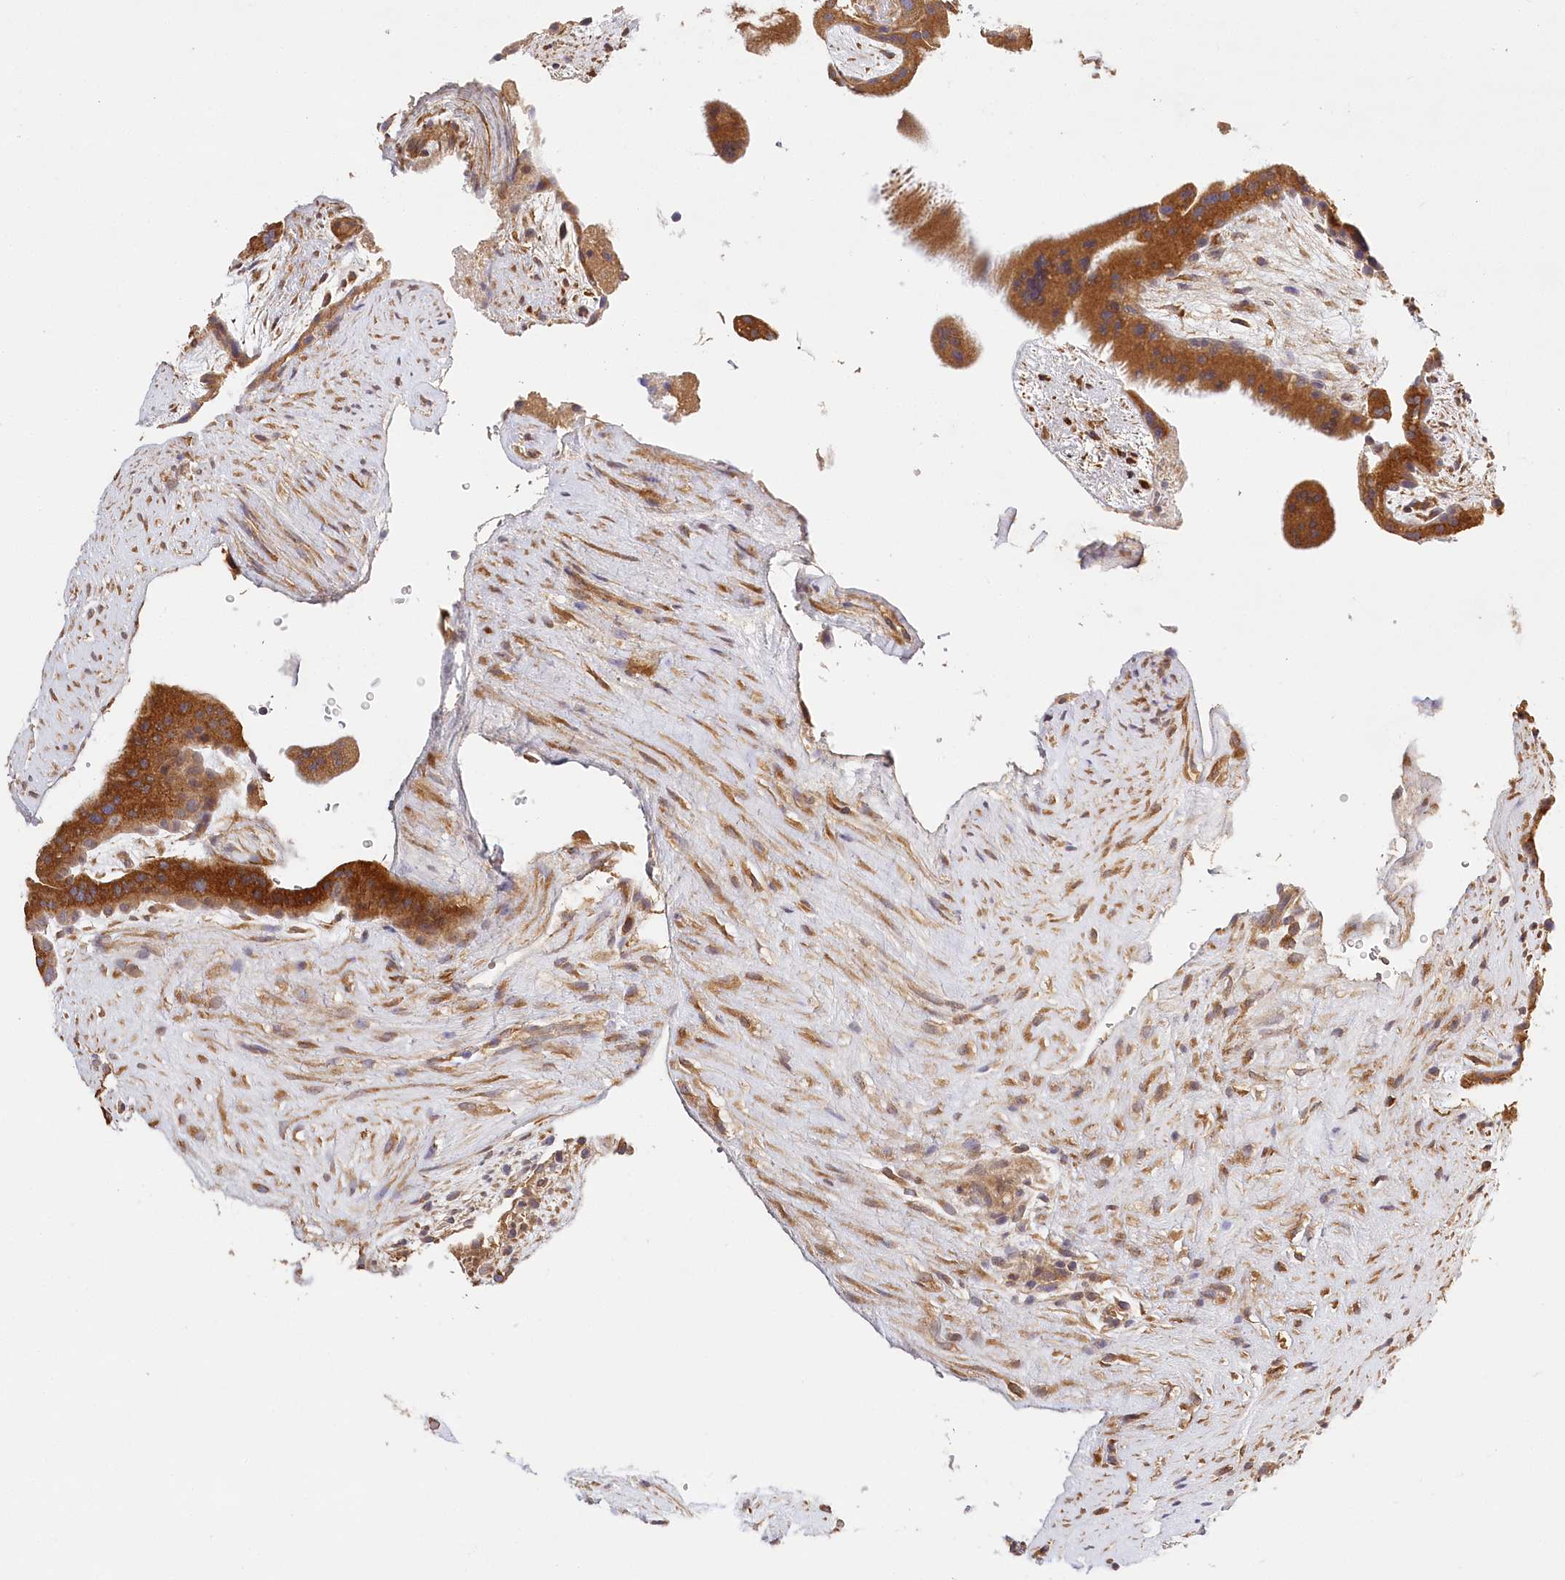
{"staining": {"intensity": "strong", "quantity": ">75%", "location": "cytoplasmic/membranous"}, "tissue": "placenta", "cell_type": "Trophoblastic cells", "image_type": "normal", "snomed": [{"axis": "morphology", "description": "Normal tissue, NOS"}, {"axis": "topography", "description": "Placenta"}], "caption": "Immunohistochemistry of unremarkable human placenta shows high levels of strong cytoplasmic/membranous positivity in approximately >75% of trophoblastic cells. (brown staining indicates protein expression, while blue staining denotes nuclei).", "gene": "LSS", "patient": {"sex": "female", "age": 19}}